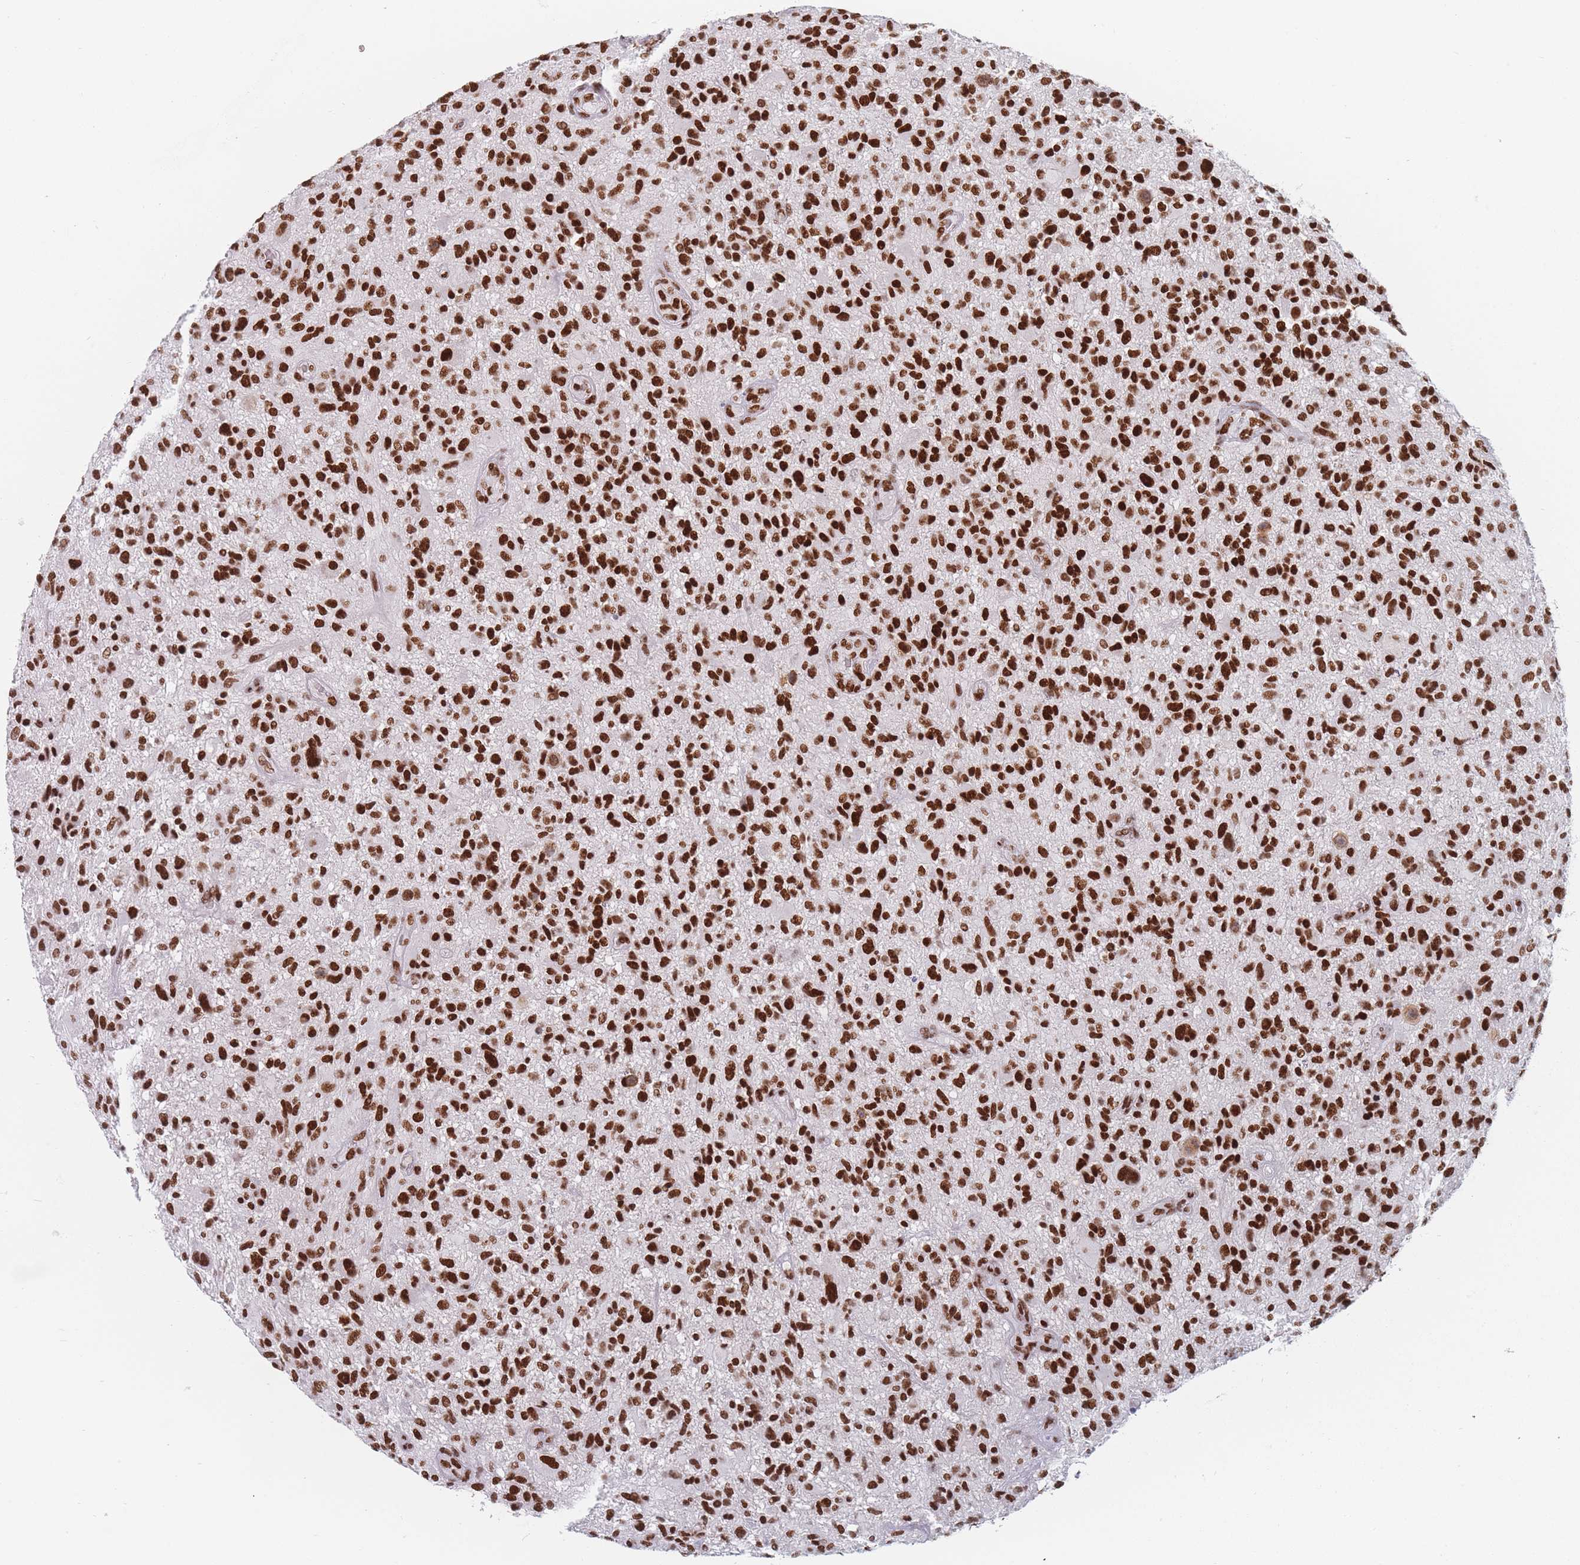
{"staining": {"intensity": "strong", "quantity": ">75%", "location": "nuclear"}, "tissue": "glioma", "cell_type": "Tumor cells", "image_type": "cancer", "snomed": [{"axis": "morphology", "description": "Glioma, malignant, High grade"}, {"axis": "topography", "description": "Brain"}], "caption": "Immunohistochemical staining of human malignant glioma (high-grade) demonstrates high levels of strong nuclear staining in approximately >75% of tumor cells. (DAB IHC with brightfield microscopy, high magnification).", "gene": "SAFB2", "patient": {"sex": "male", "age": 47}}